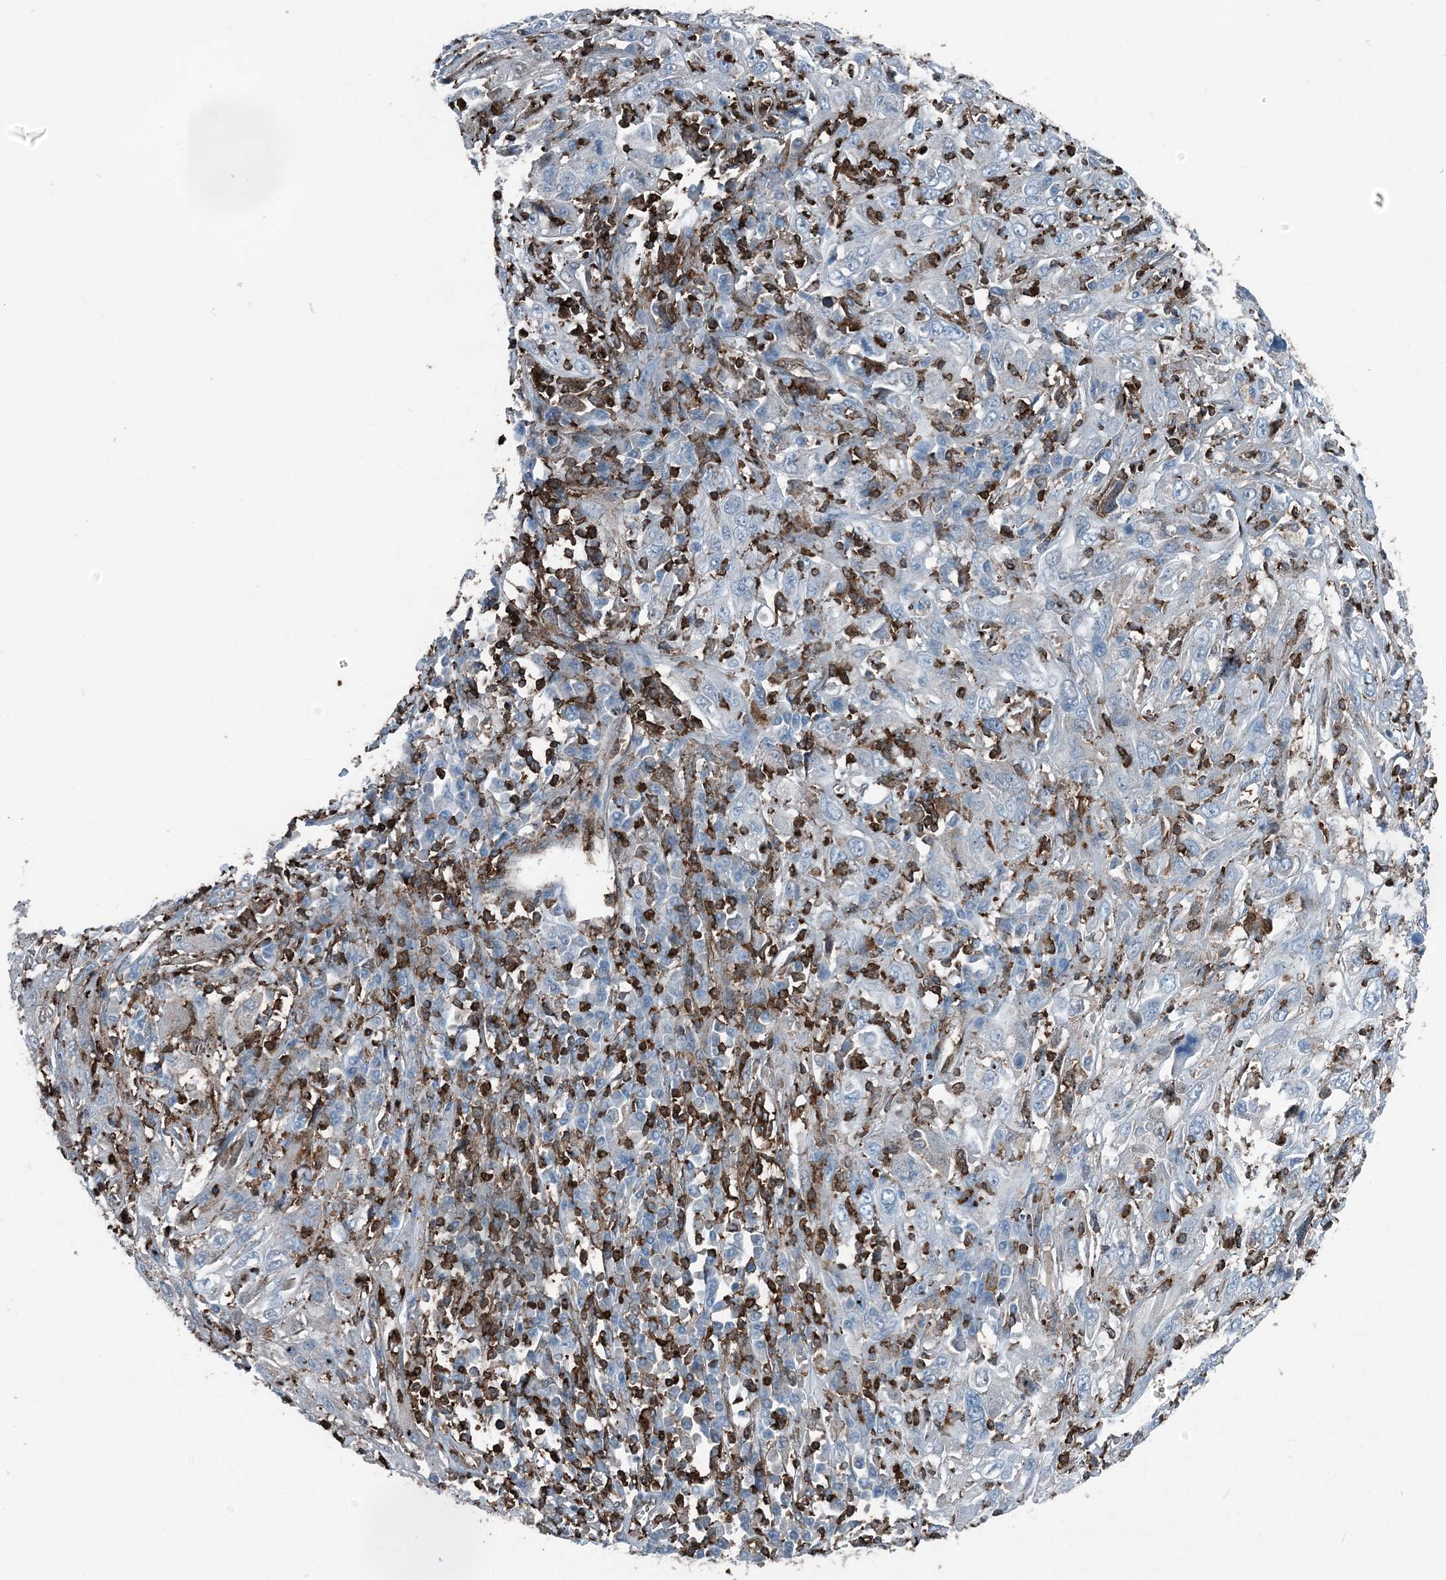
{"staining": {"intensity": "negative", "quantity": "none", "location": "none"}, "tissue": "cervical cancer", "cell_type": "Tumor cells", "image_type": "cancer", "snomed": [{"axis": "morphology", "description": "Squamous cell carcinoma, NOS"}, {"axis": "topography", "description": "Cervix"}], "caption": "The immunohistochemistry image has no significant expression in tumor cells of cervical squamous cell carcinoma tissue. The staining is performed using DAB brown chromogen with nuclei counter-stained in using hematoxylin.", "gene": "CFL1", "patient": {"sex": "female", "age": 46}}